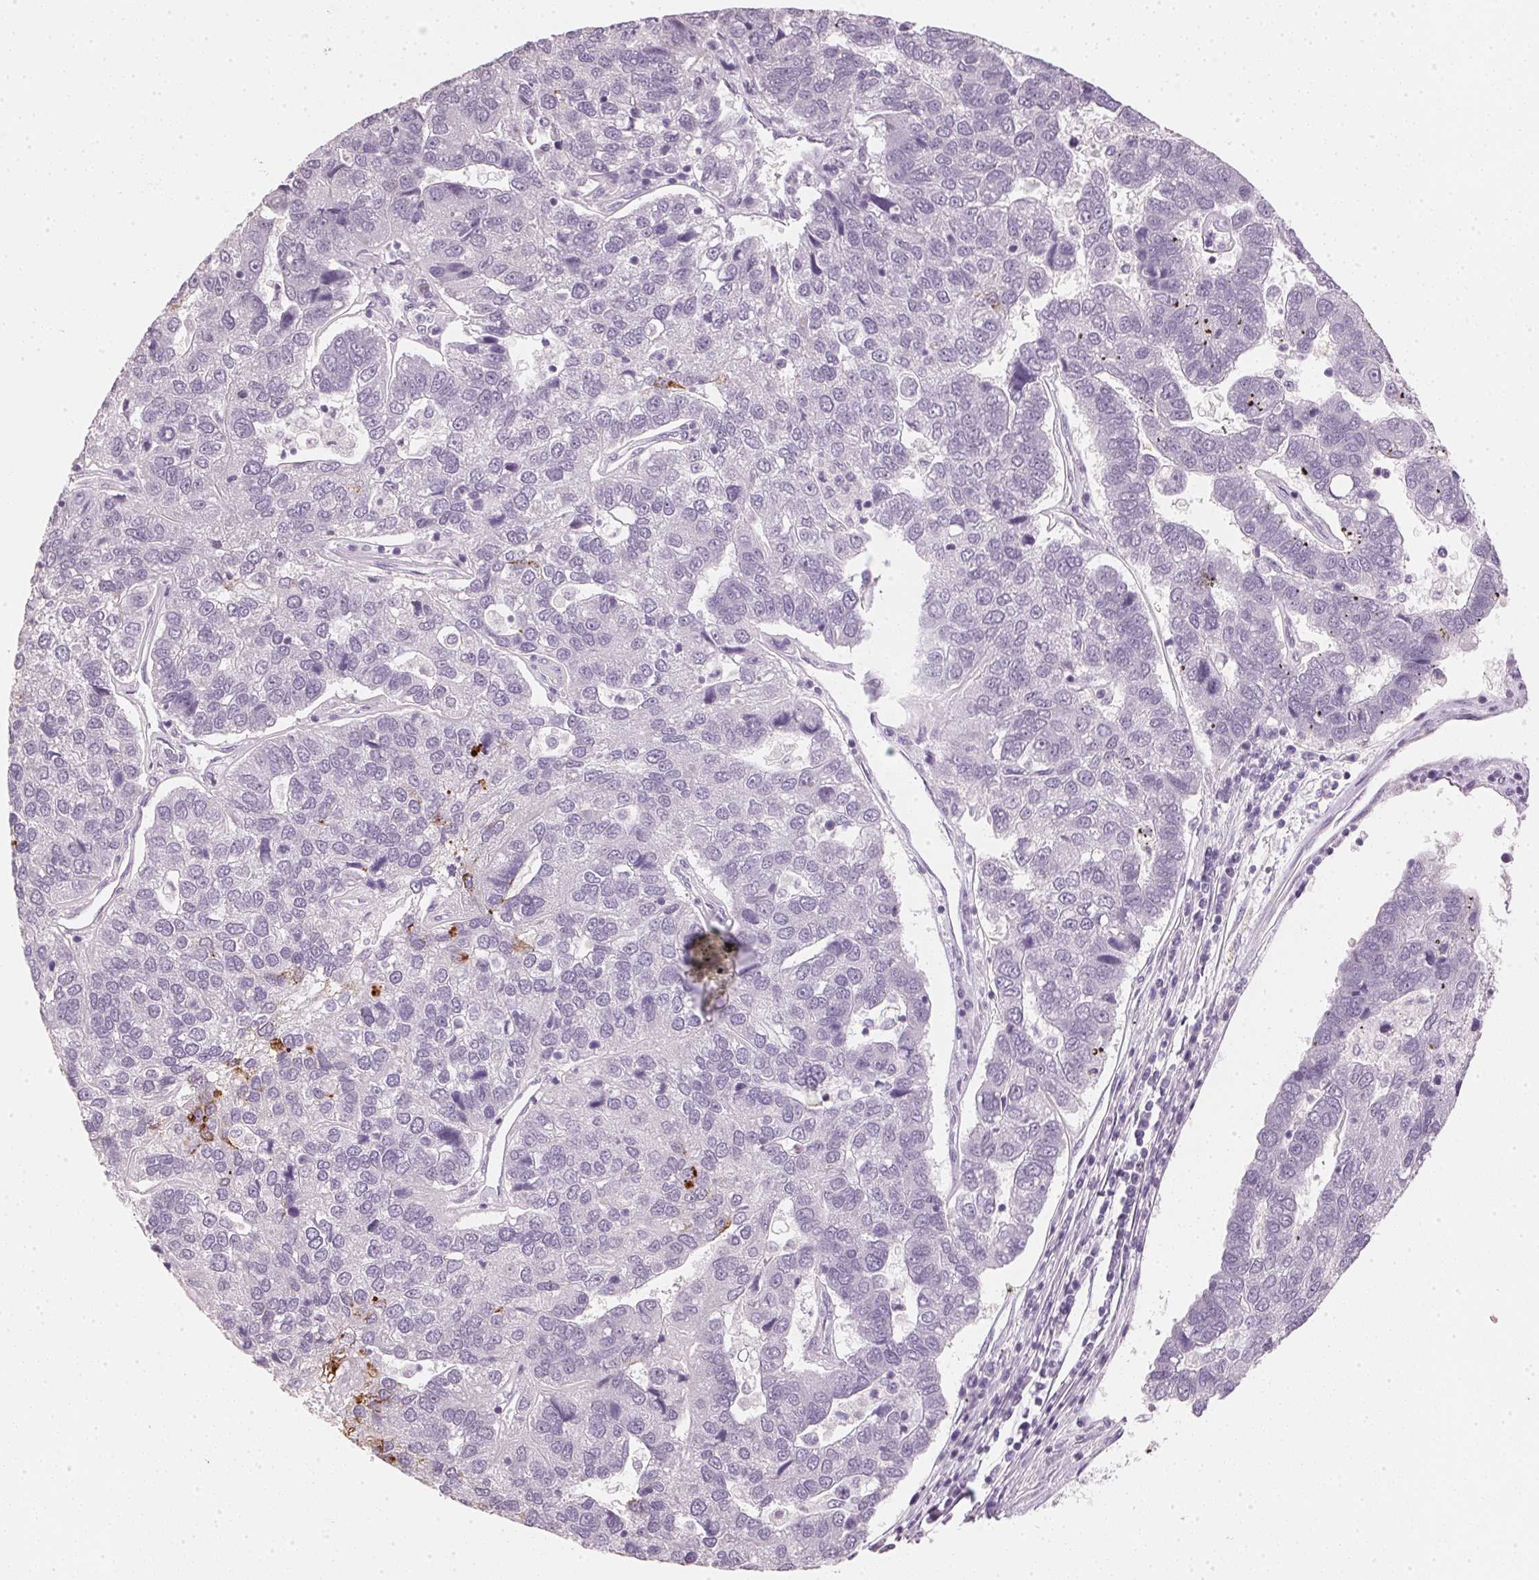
{"staining": {"intensity": "negative", "quantity": "none", "location": "none"}, "tissue": "pancreatic cancer", "cell_type": "Tumor cells", "image_type": "cancer", "snomed": [{"axis": "morphology", "description": "Adenocarcinoma, NOS"}, {"axis": "topography", "description": "Pancreas"}], "caption": "IHC histopathology image of human pancreatic cancer (adenocarcinoma) stained for a protein (brown), which exhibits no positivity in tumor cells.", "gene": "IGFBP1", "patient": {"sex": "female", "age": 61}}